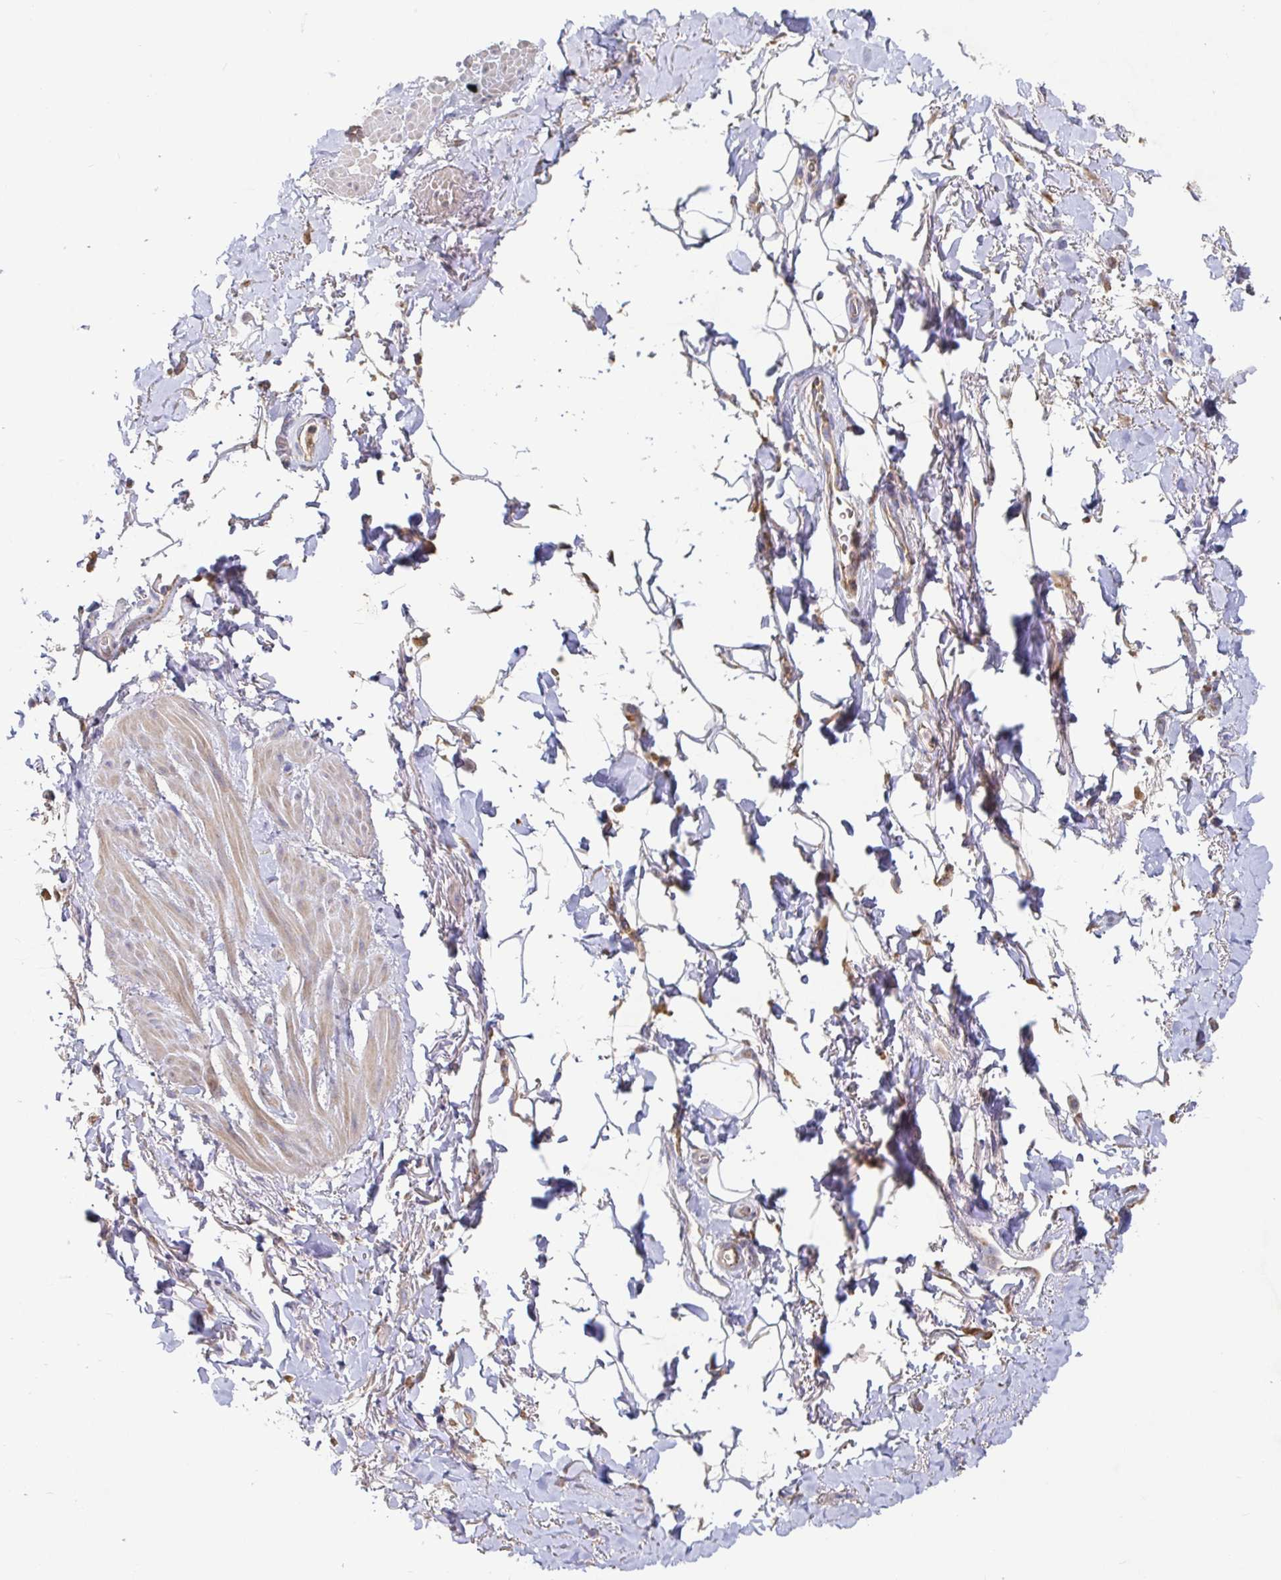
{"staining": {"intensity": "weak", "quantity": "25%-75%", "location": "cytoplasmic/membranous"}, "tissue": "adipose tissue", "cell_type": "Adipocytes", "image_type": "normal", "snomed": [{"axis": "morphology", "description": "Normal tissue, NOS"}, {"axis": "topography", "description": "Anal"}, {"axis": "topography", "description": "Peripheral nerve tissue"}], "caption": "Weak cytoplasmic/membranous protein staining is appreciated in about 25%-75% of adipocytes in adipose tissue.", "gene": "IRAK2", "patient": {"sex": "male", "age": 53}}